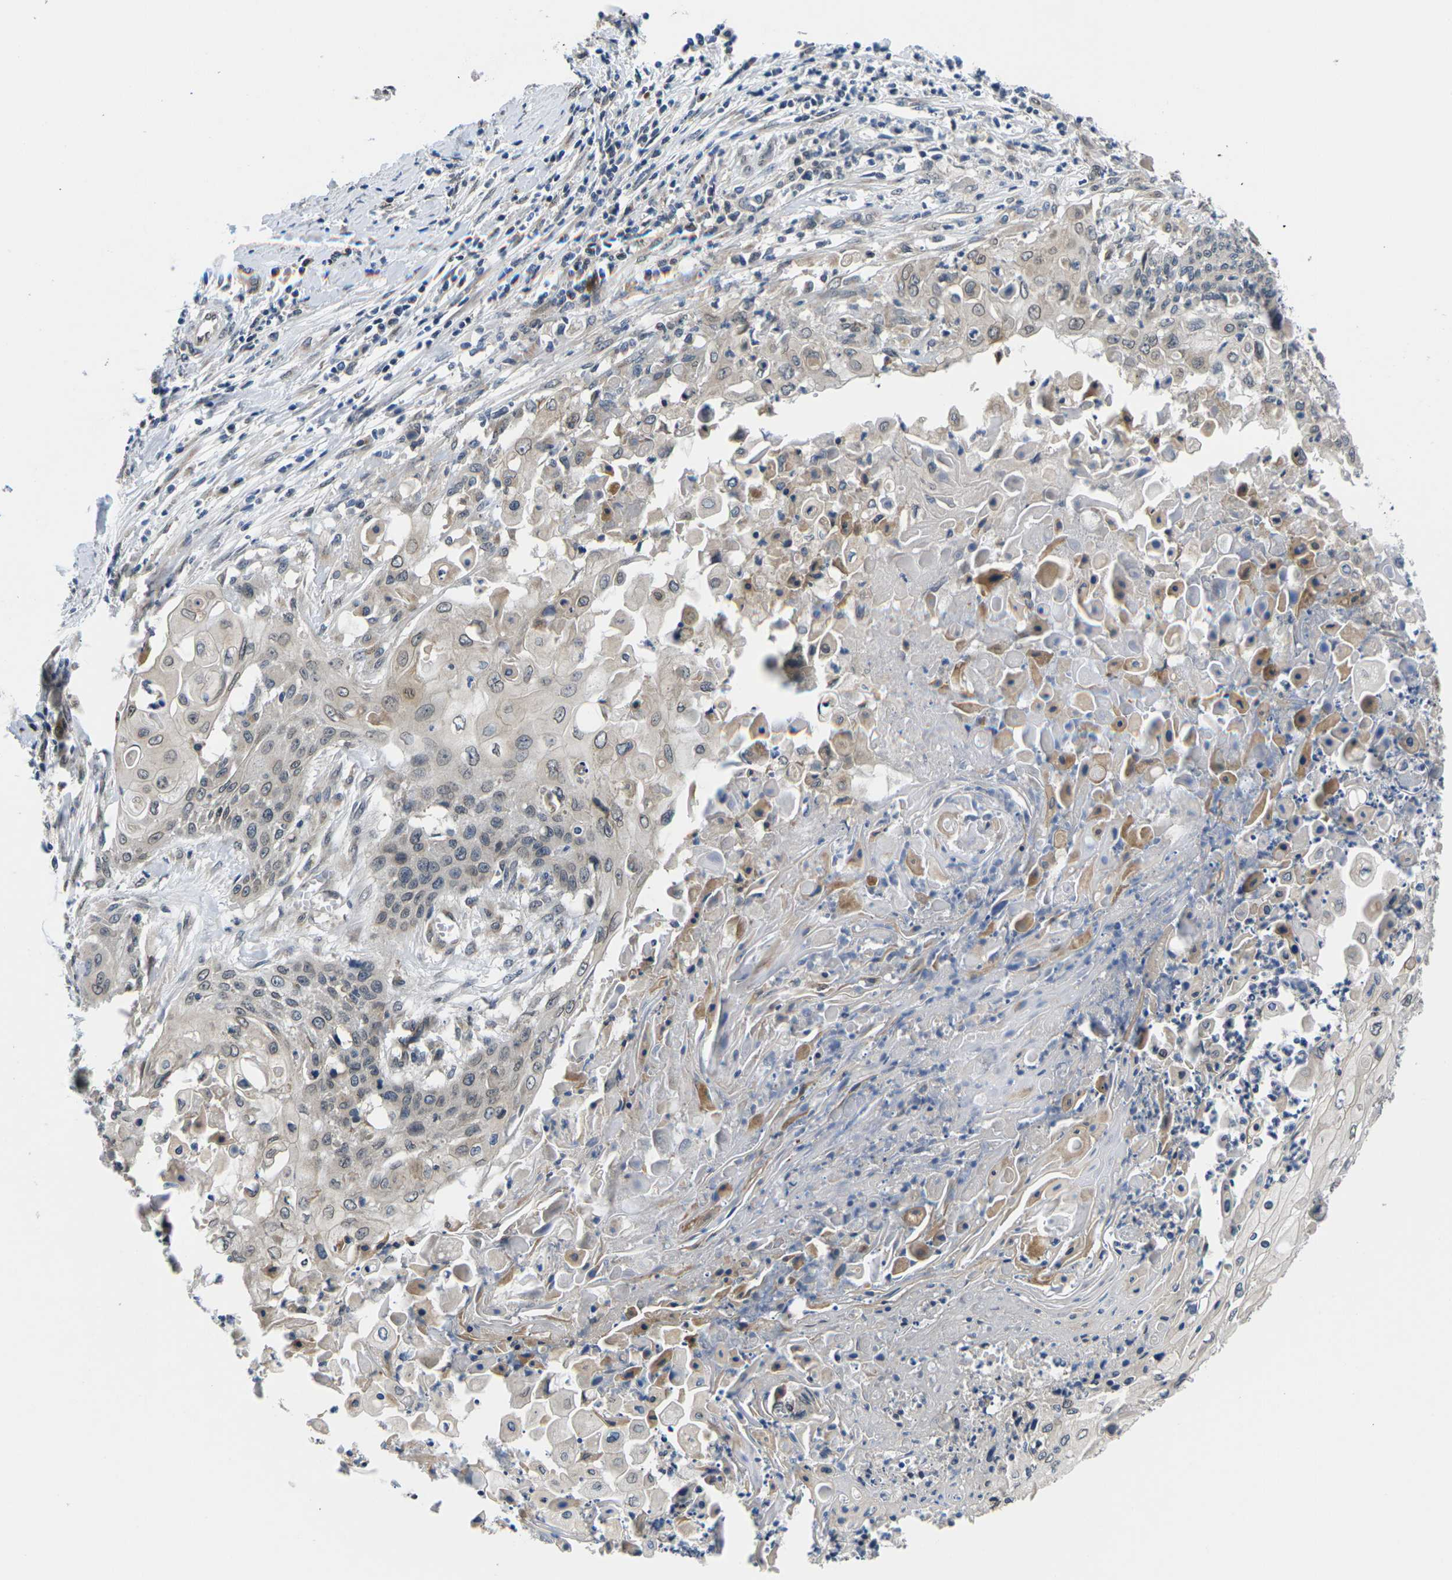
{"staining": {"intensity": "weak", "quantity": "<25%", "location": "cytoplasmic/membranous"}, "tissue": "cervical cancer", "cell_type": "Tumor cells", "image_type": "cancer", "snomed": [{"axis": "morphology", "description": "Squamous cell carcinoma, NOS"}, {"axis": "topography", "description": "Cervix"}], "caption": "Human squamous cell carcinoma (cervical) stained for a protein using IHC demonstrates no positivity in tumor cells.", "gene": "SNX10", "patient": {"sex": "female", "age": 39}}